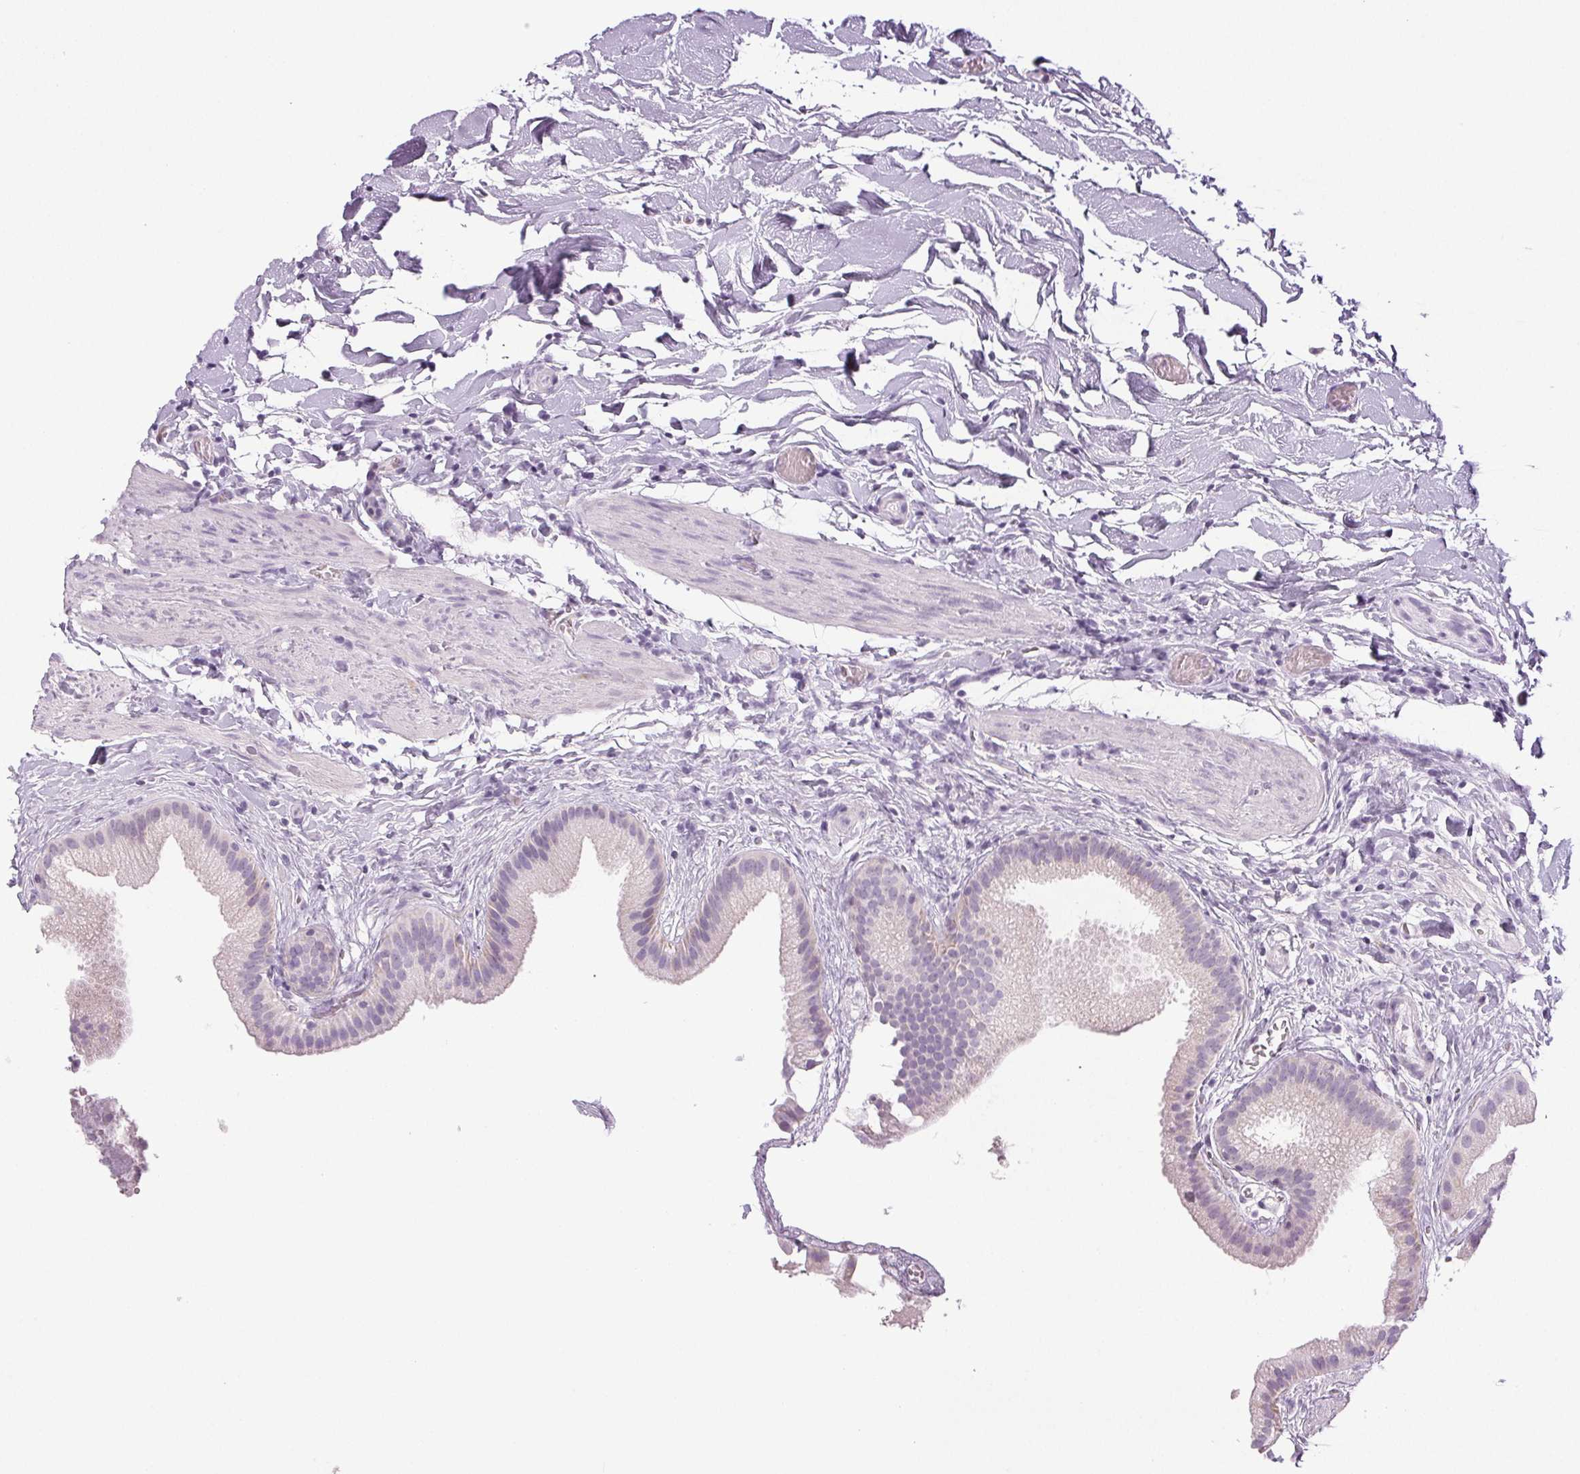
{"staining": {"intensity": "negative", "quantity": "none", "location": "none"}, "tissue": "gallbladder", "cell_type": "Glandular cells", "image_type": "normal", "snomed": [{"axis": "morphology", "description": "Normal tissue, NOS"}, {"axis": "topography", "description": "Gallbladder"}], "caption": "This is an immunohistochemistry (IHC) image of benign gallbladder. There is no positivity in glandular cells.", "gene": "COL7A1", "patient": {"sex": "female", "age": 63}}